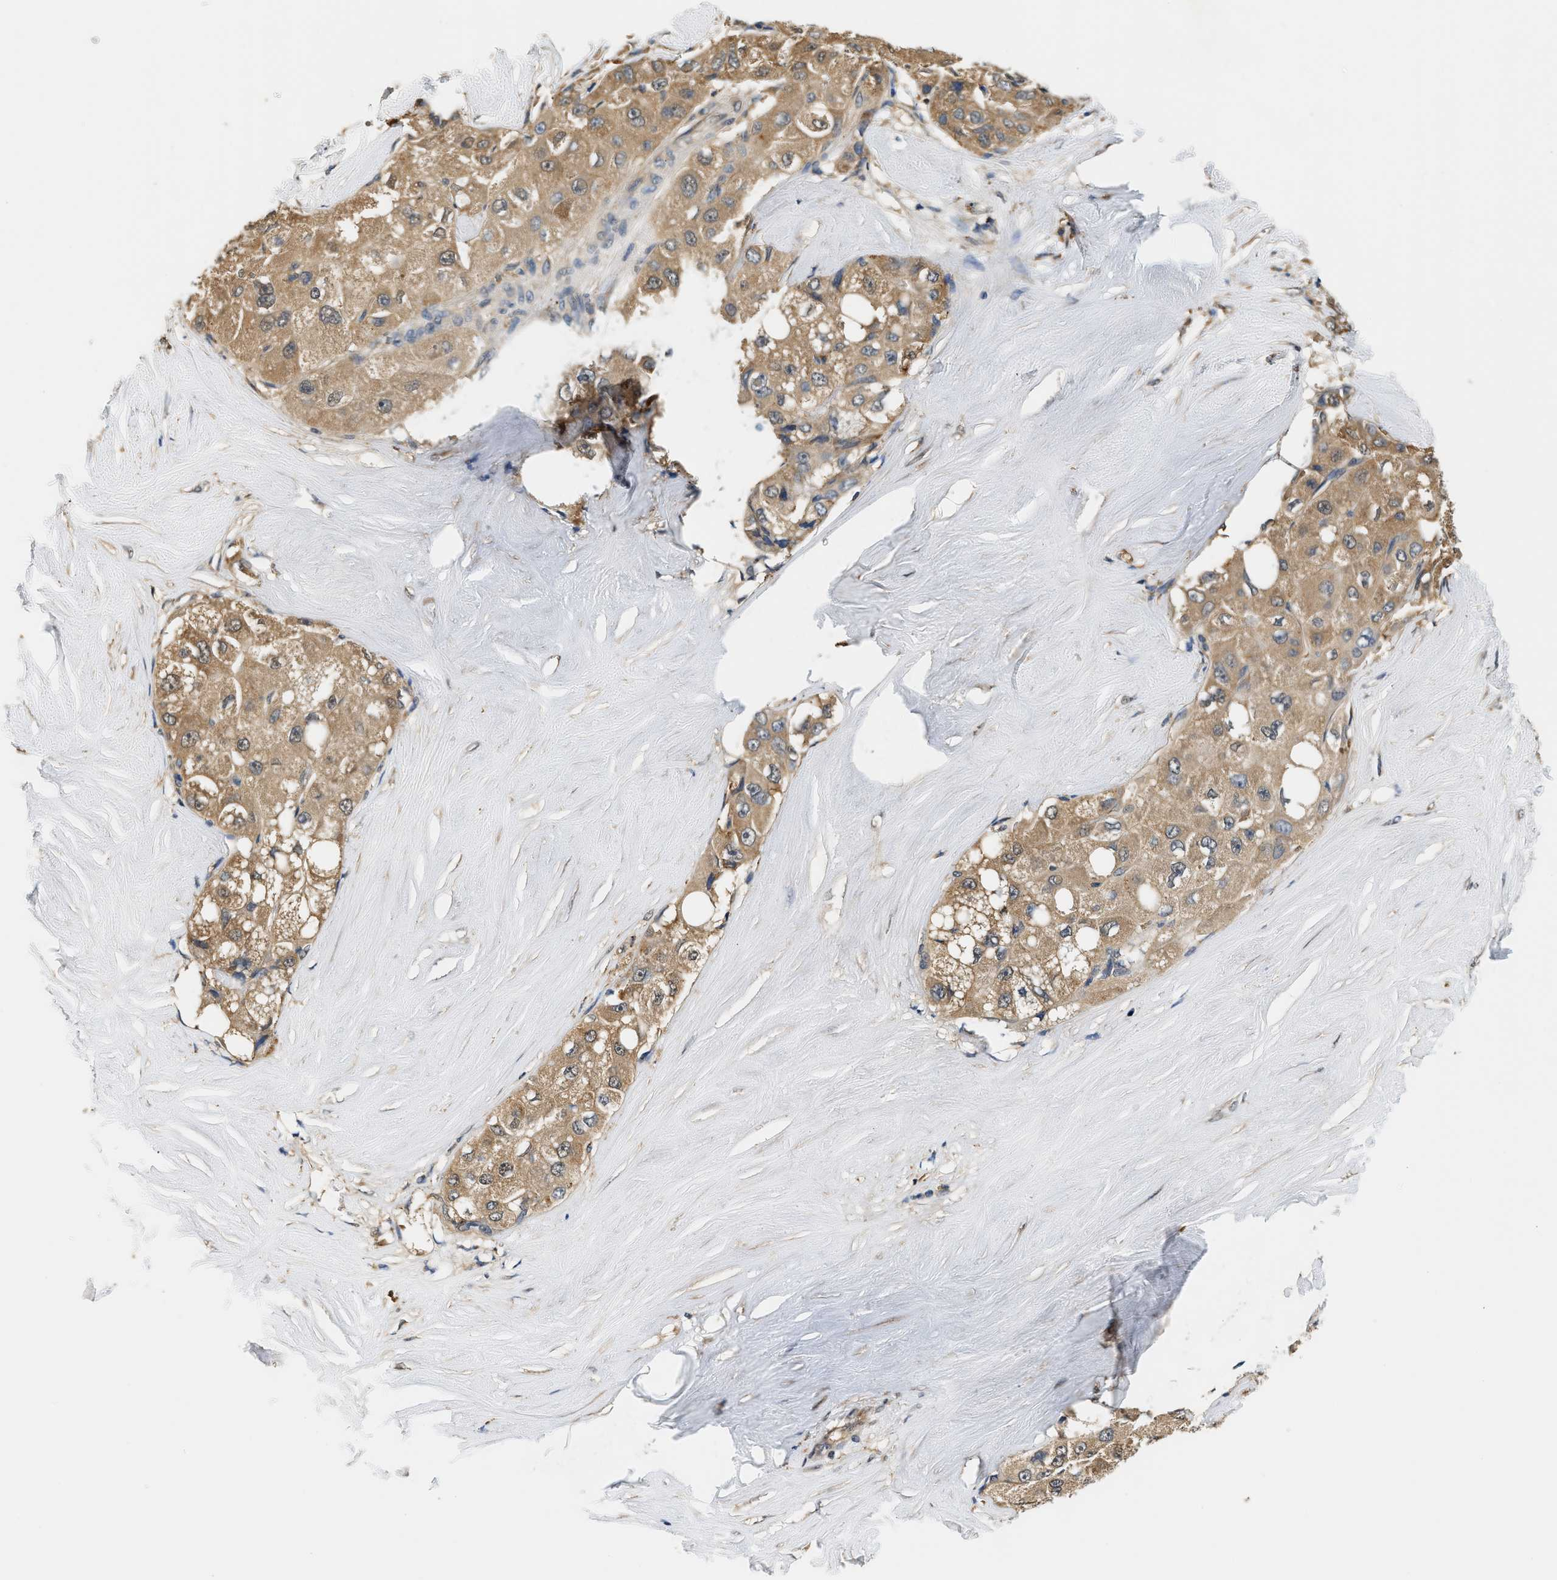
{"staining": {"intensity": "moderate", "quantity": ">75%", "location": "cytoplasmic/membranous"}, "tissue": "liver cancer", "cell_type": "Tumor cells", "image_type": "cancer", "snomed": [{"axis": "morphology", "description": "Carcinoma, Hepatocellular, NOS"}, {"axis": "topography", "description": "Liver"}], "caption": "Immunohistochemical staining of liver cancer (hepatocellular carcinoma) displays moderate cytoplasmic/membranous protein expression in about >75% of tumor cells.", "gene": "BCL7C", "patient": {"sex": "male", "age": 80}}